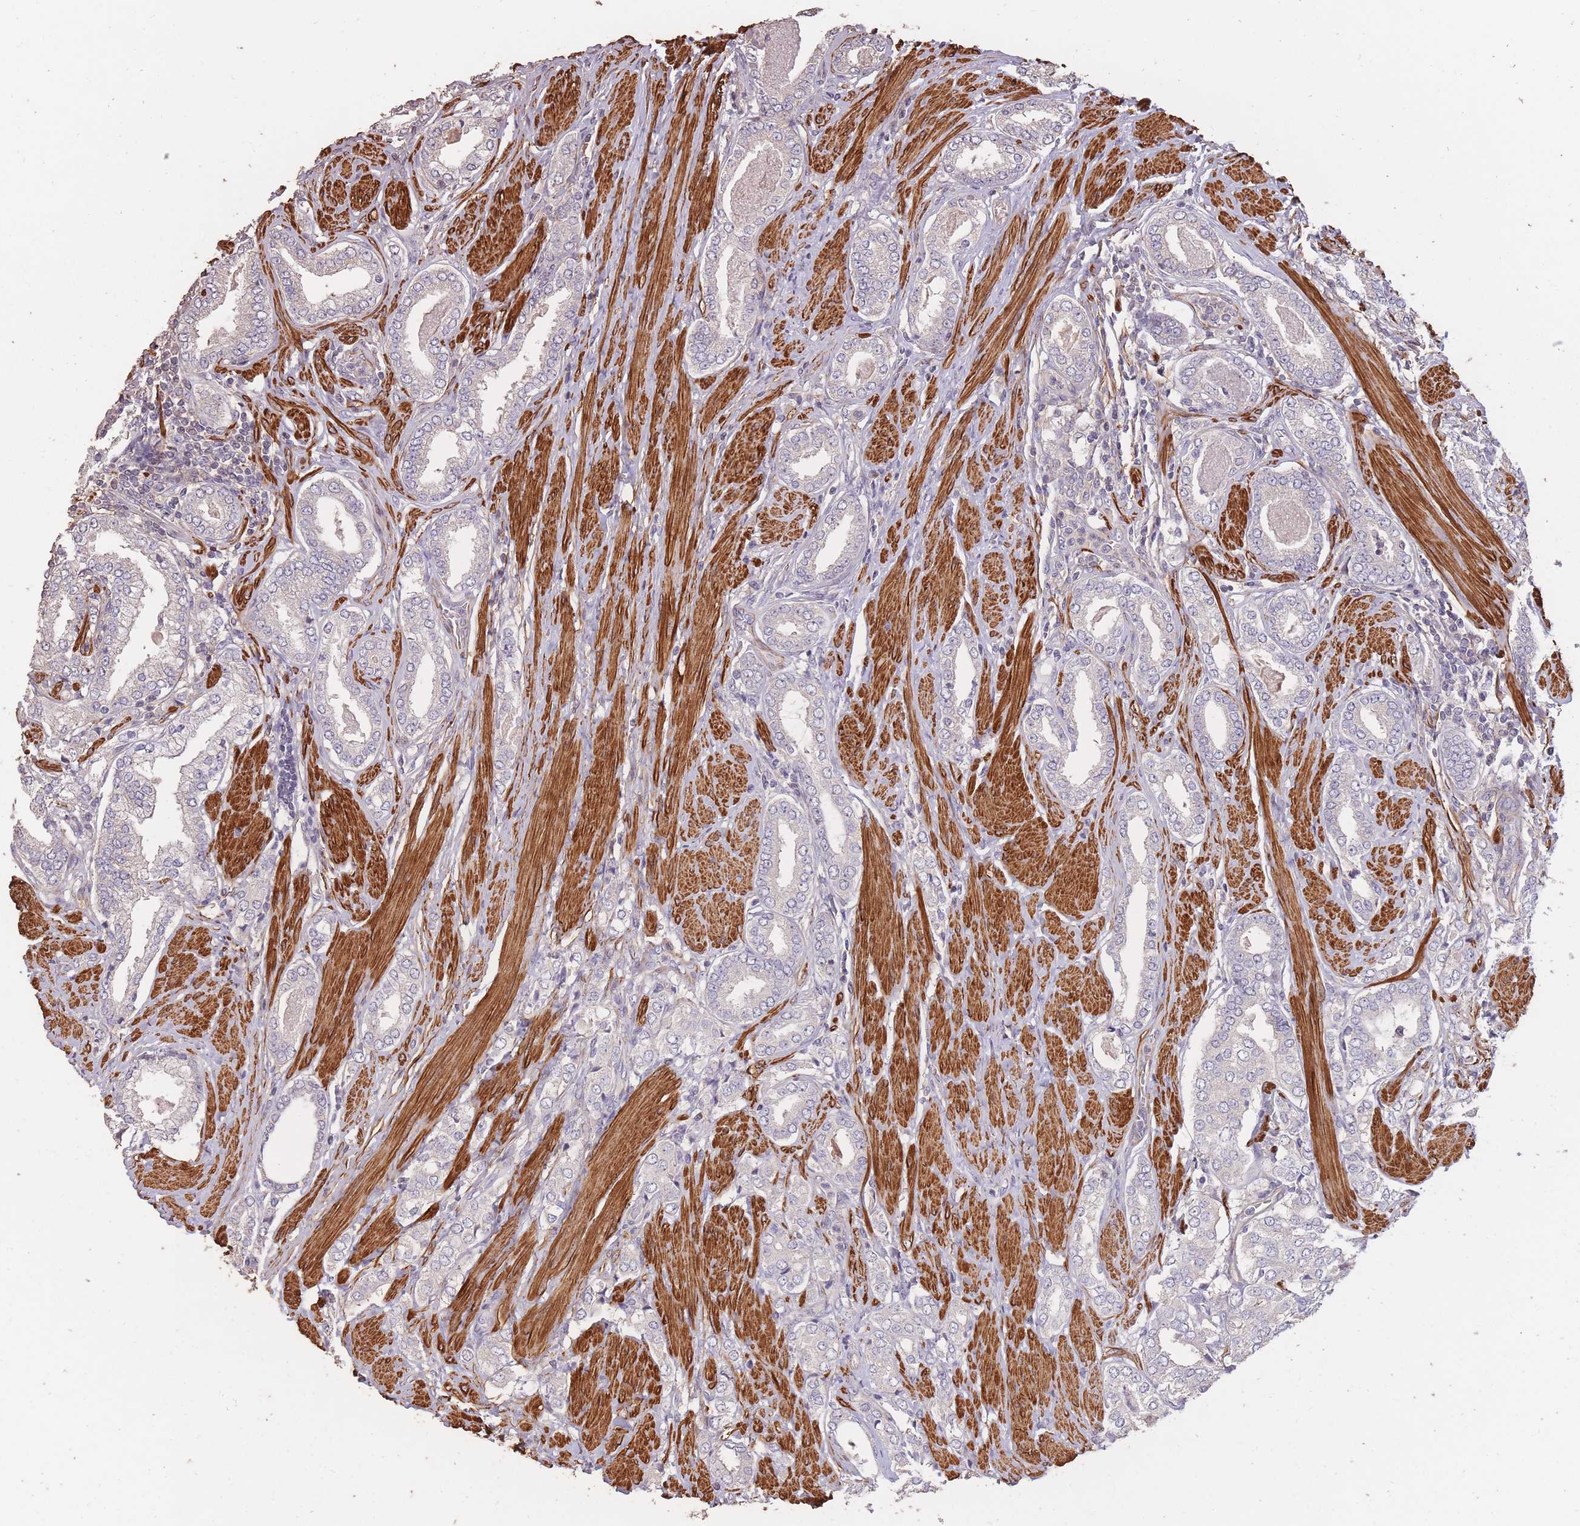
{"staining": {"intensity": "negative", "quantity": "none", "location": "none"}, "tissue": "prostate cancer", "cell_type": "Tumor cells", "image_type": "cancer", "snomed": [{"axis": "morphology", "description": "Adenocarcinoma, High grade"}, {"axis": "topography", "description": "Prostate"}], "caption": "Immunohistochemistry of human prostate adenocarcinoma (high-grade) exhibits no positivity in tumor cells. (DAB (3,3'-diaminobenzidine) IHC visualized using brightfield microscopy, high magnification).", "gene": "NLRC4", "patient": {"sex": "male", "age": 71}}